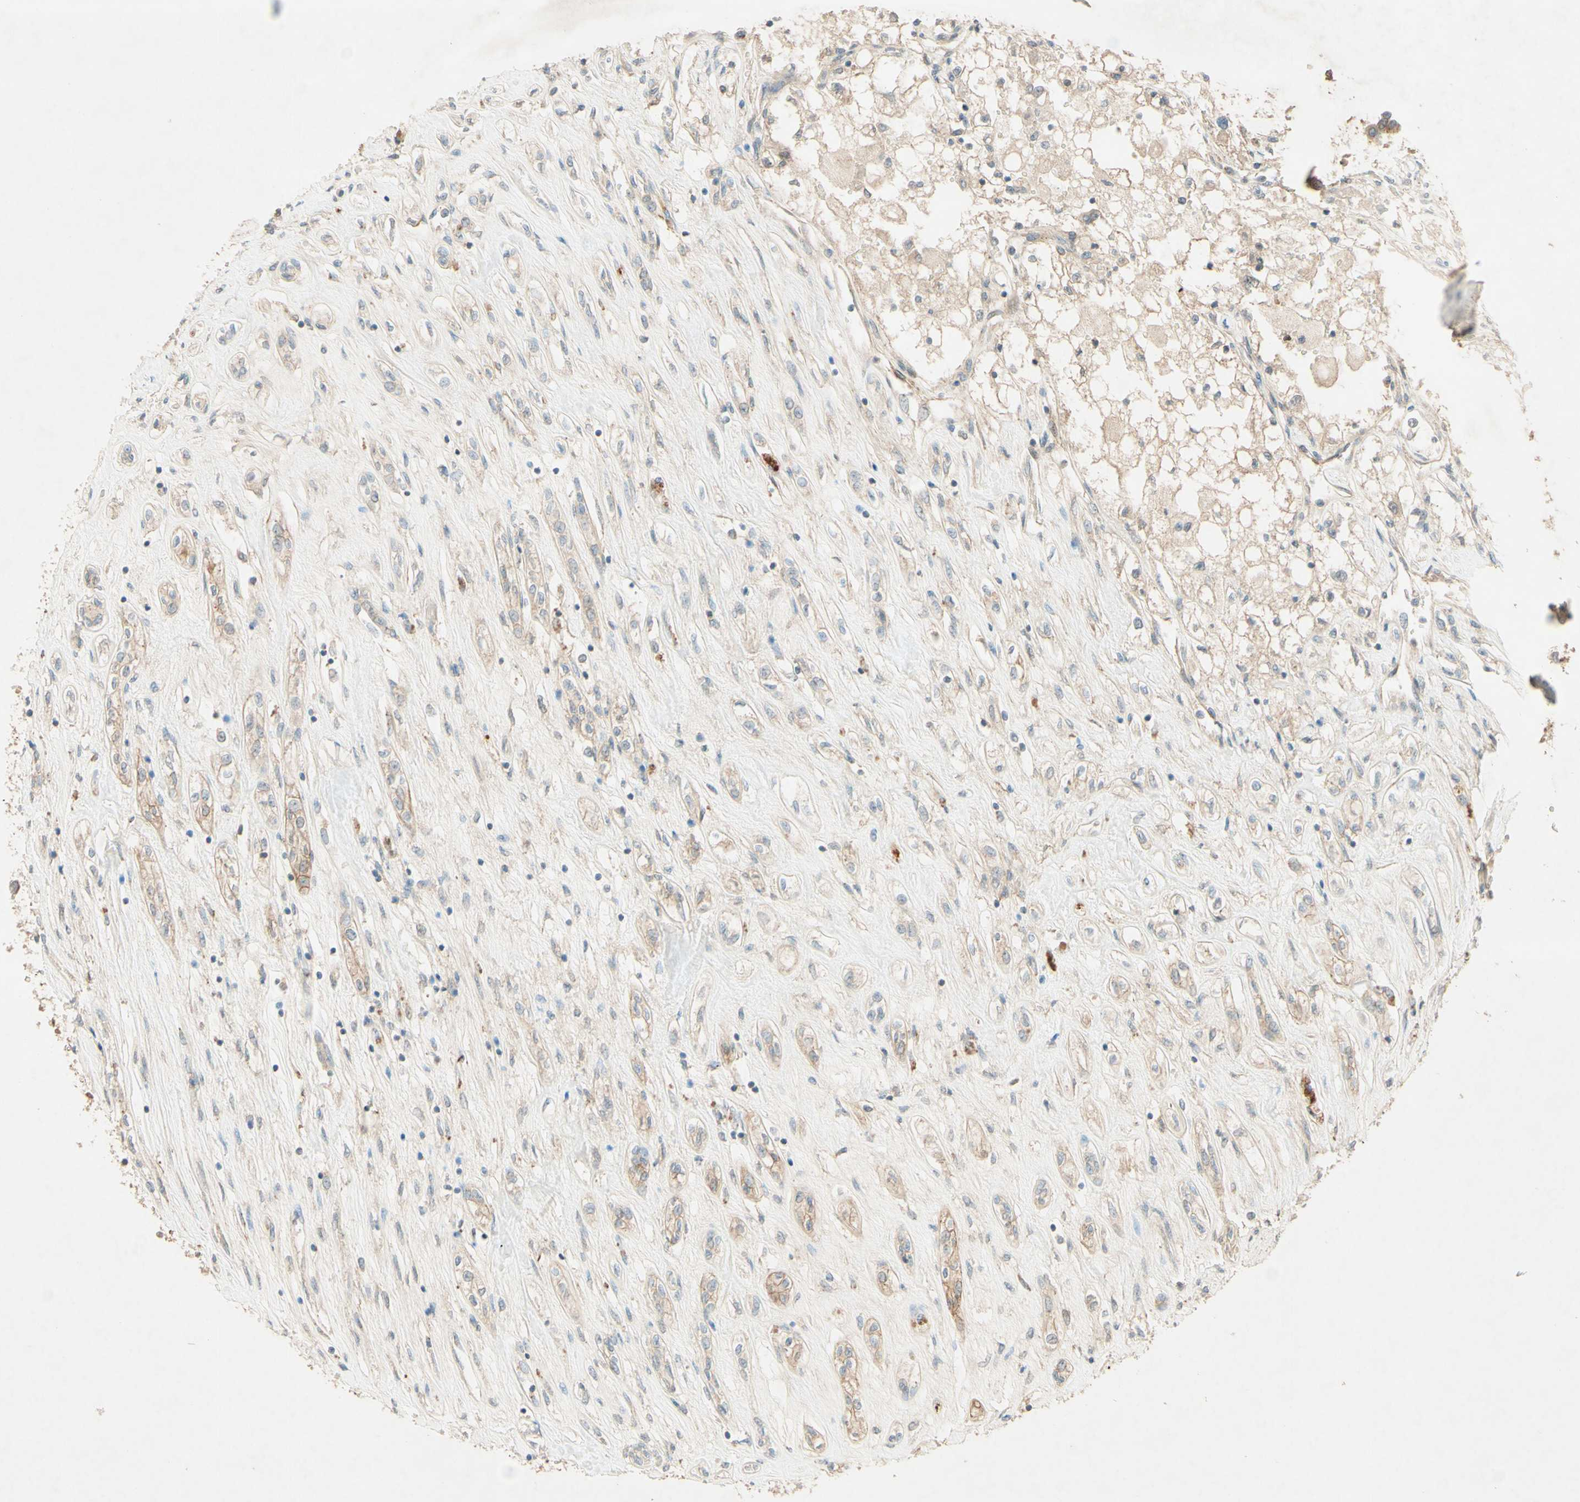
{"staining": {"intensity": "weak", "quantity": ">75%", "location": "cytoplasmic/membranous"}, "tissue": "renal cancer", "cell_type": "Tumor cells", "image_type": "cancer", "snomed": [{"axis": "morphology", "description": "Adenocarcinoma, NOS"}, {"axis": "topography", "description": "Kidney"}], "caption": "Protein expression by immunohistochemistry shows weak cytoplasmic/membranous expression in approximately >75% of tumor cells in adenocarcinoma (renal).", "gene": "ADAM17", "patient": {"sex": "female", "age": 70}}